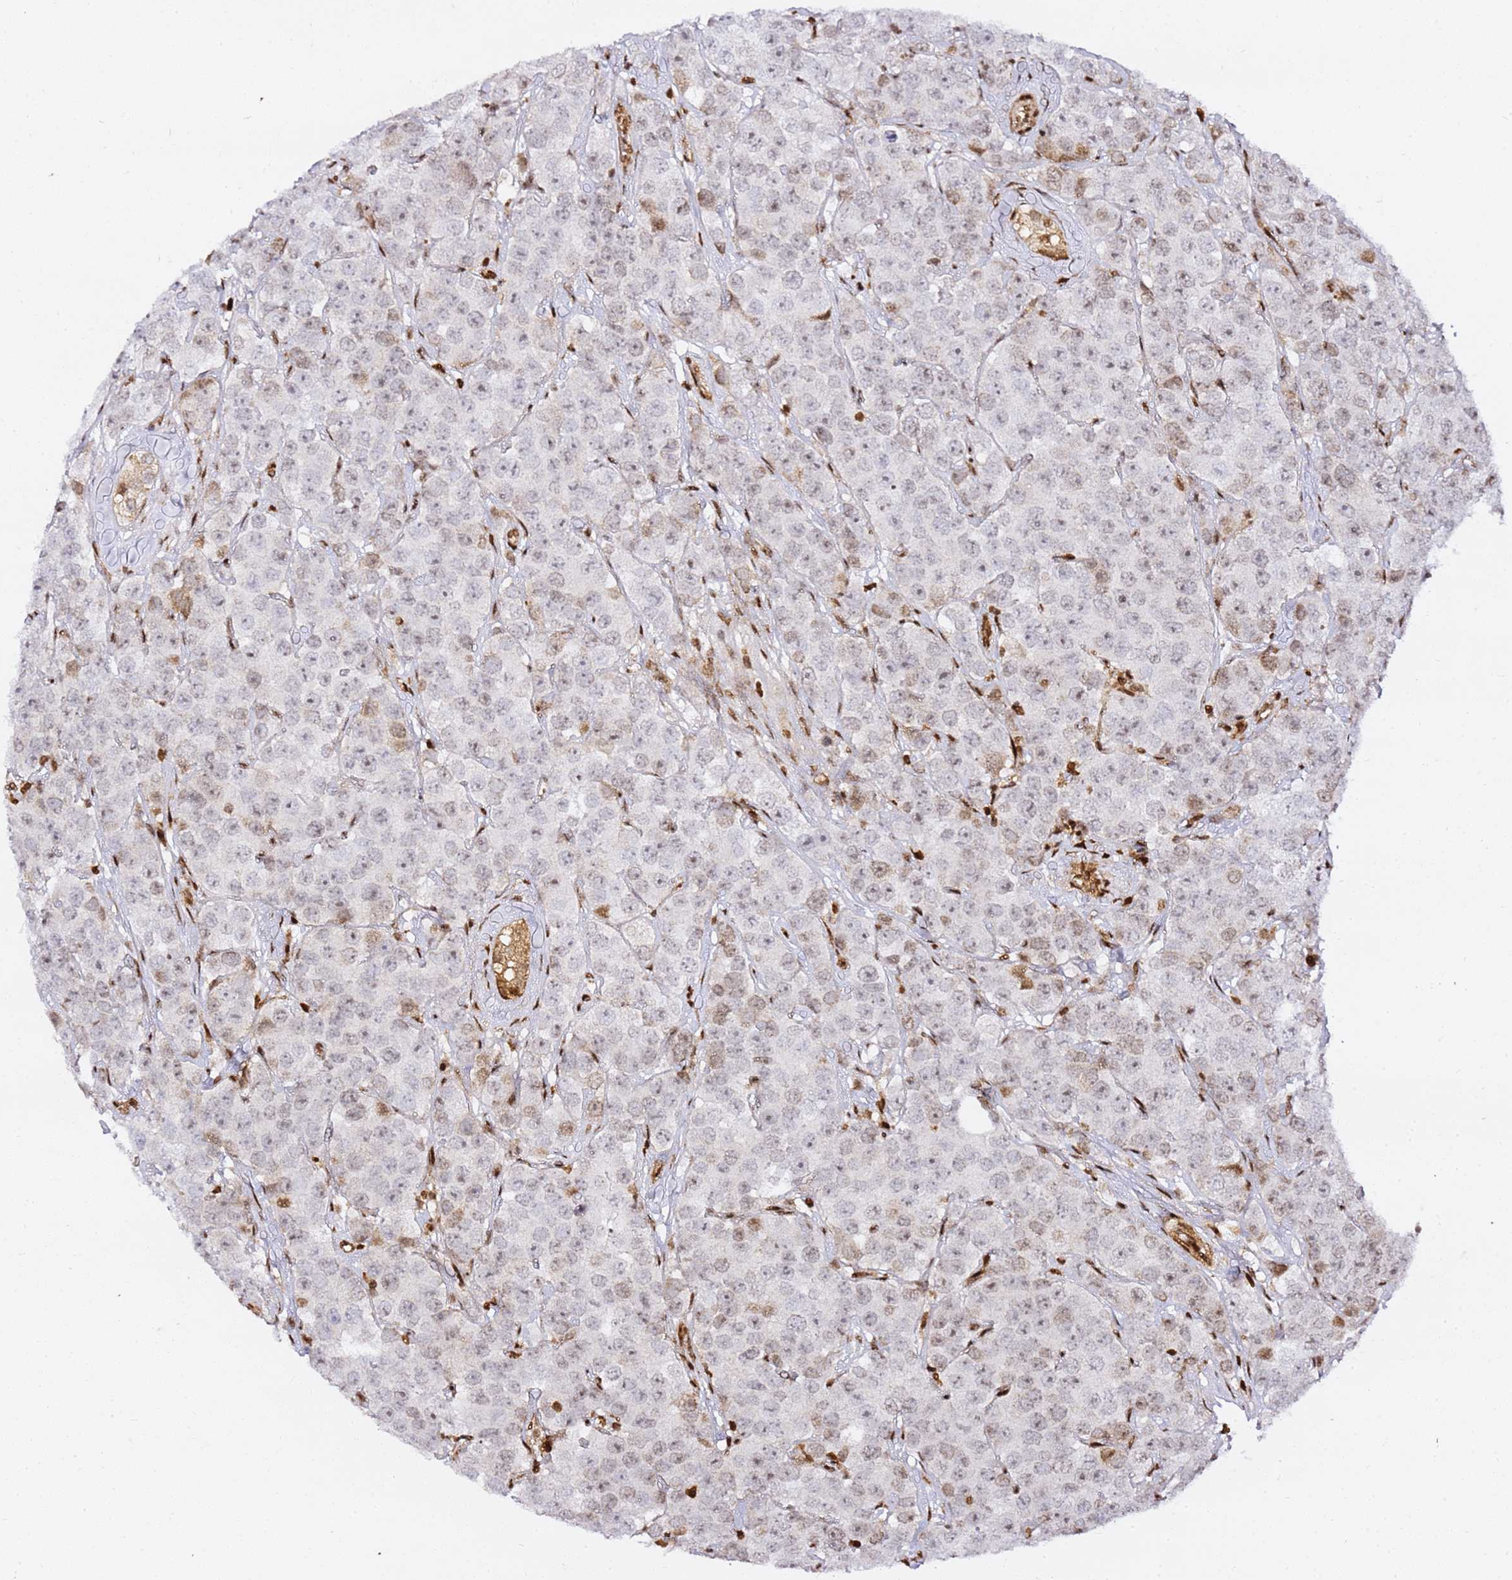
{"staining": {"intensity": "weak", "quantity": "25%-75%", "location": "nuclear"}, "tissue": "testis cancer", "cell_type": "Tumor cells", "image_type": "cancer", "snomed": [{"axis": "morphology", "description": "Seminoma, NOS"}, {"axis": "topography", "description": "Testis"}], "caption": "Immunohistochemical staining of human seminoma (testis) demonstrates low levels of weak nuclear protein expression in about 25%-75% of tumor cells. (Stains: DAB in brown, nuclei in blue, Microscopy: brightfield microscopy at high magnification).", "gene": "GBP2", "patient": {"sex": "male", "age": 28}}